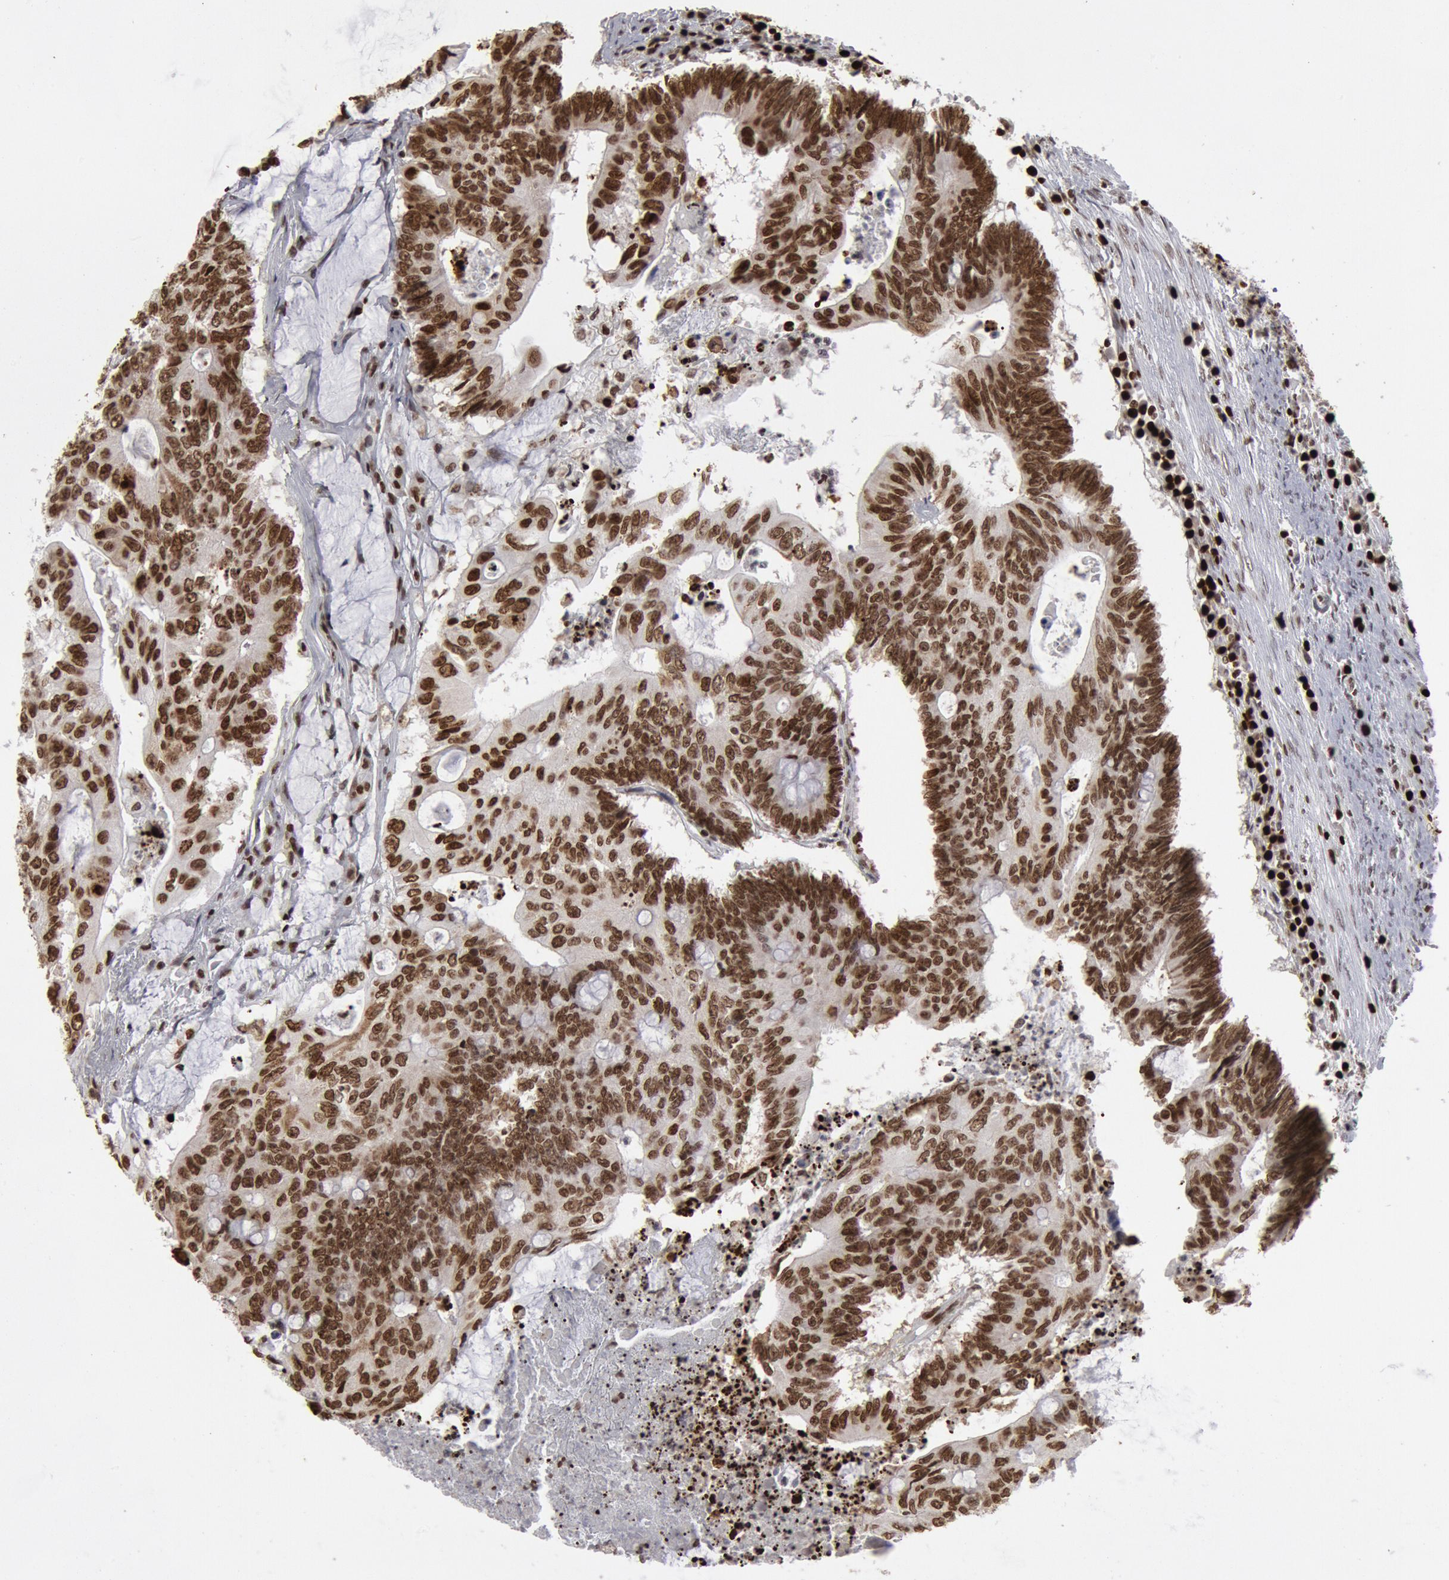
{"staining": {"intensity": "strong", "quantity": ">75%", "location": "nuclear"}, "tissue": "colorectal cancer", "cell_type": "Tumor cells", "image_type": "cancer", "snomed": [{"axis": "morphology", "description": "Adenocarcinoma, NOS"}, {"axis": "topography", "description": "Colon"}], "caption": "Immunohistochemistry photomicrograph of human colorectal adenocarcinoma stained for a protein (brown), which demonstrates high levels of strong nuclear expression in approximately >75% of tumor cells.", "gene": "SUB1", "patient": {"sex": "male", "age": 65}}